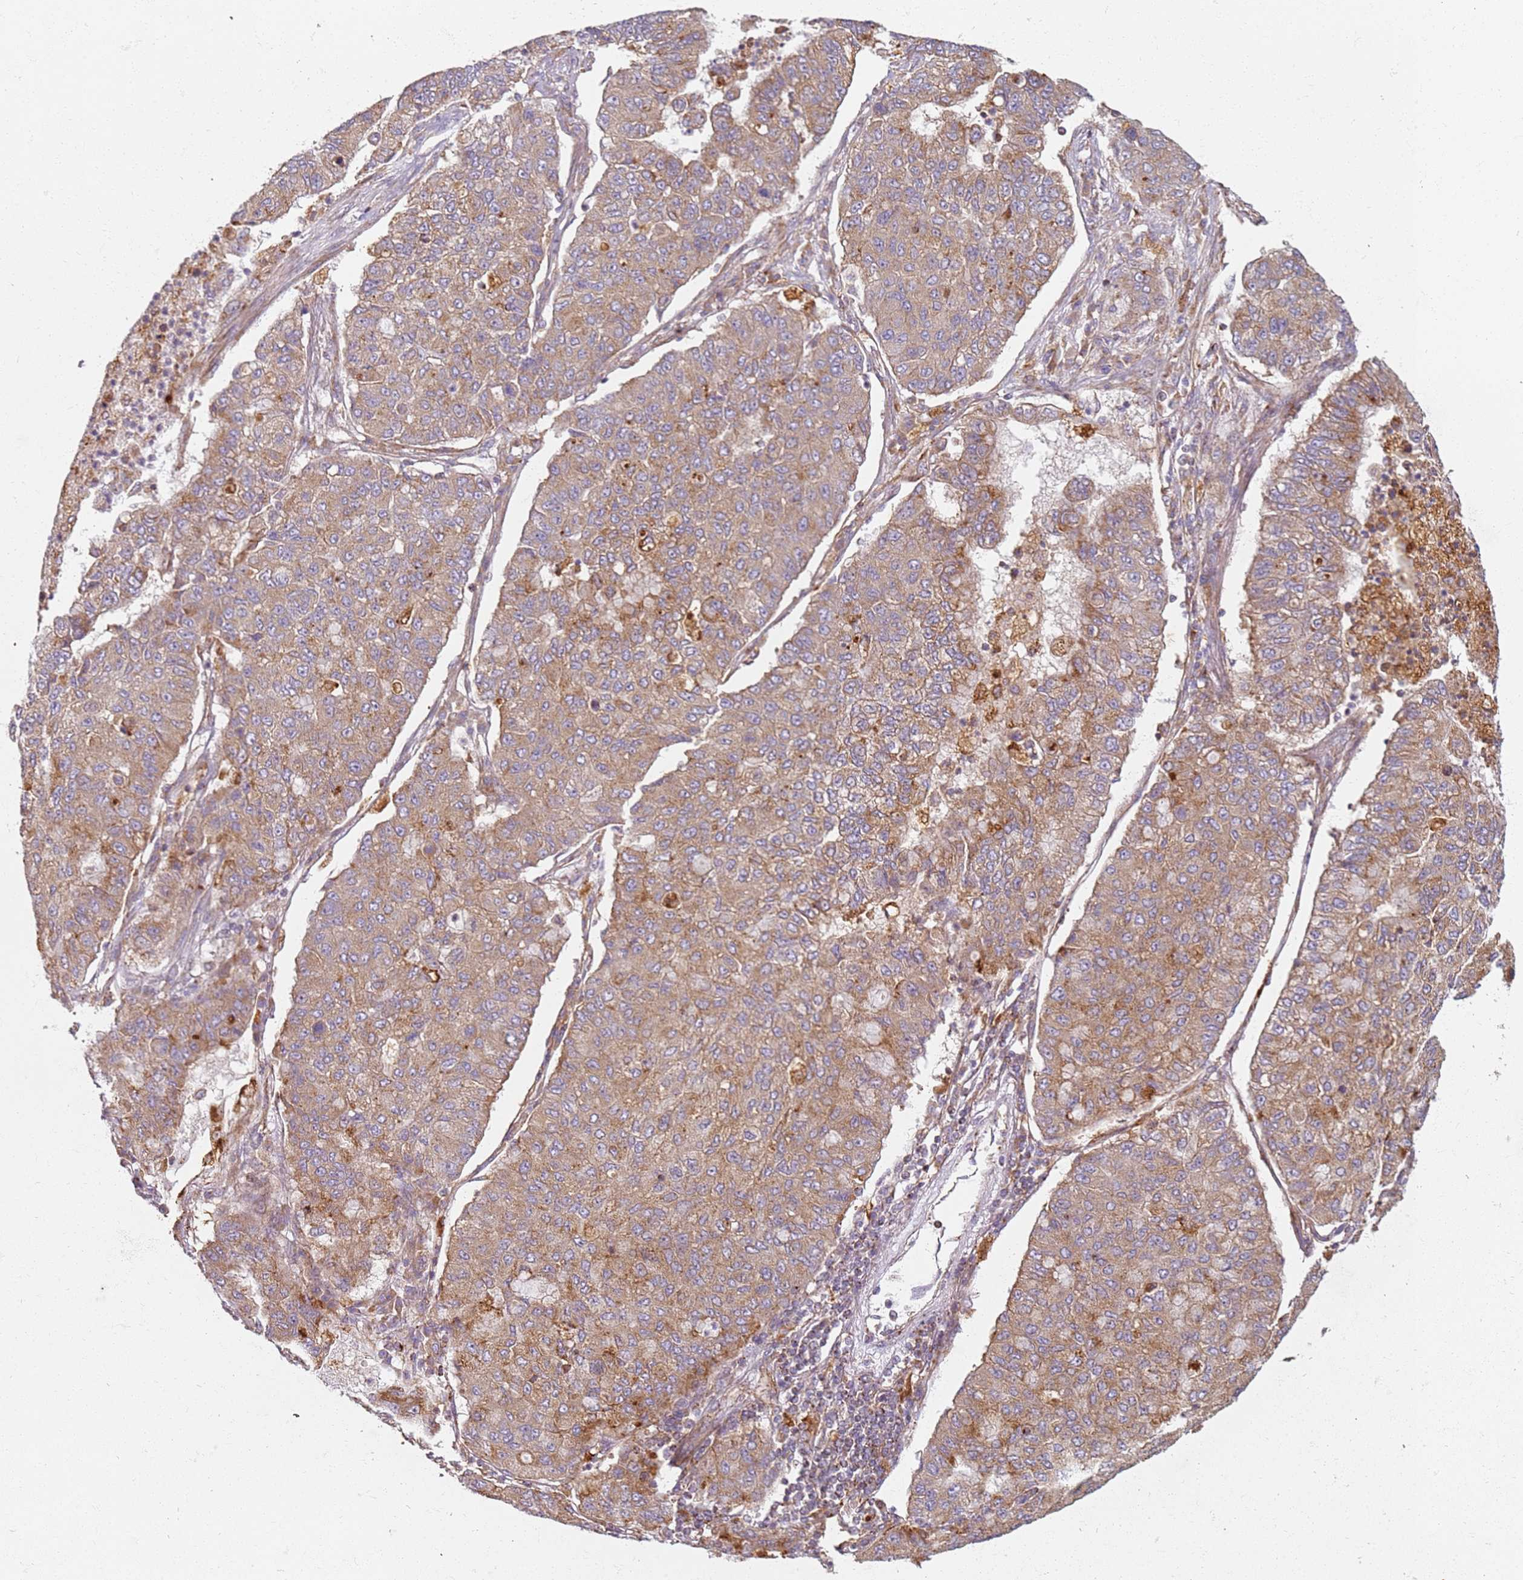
{"staining": {"intensity": "moderate", "quantity": ">75%", "location": "cytoplasmic/membranous"}, "tissue": "lung cancer", "cell_type": "Tumor cells", "image_type": "cancer", "snomed": [{"axis": "morphology", "description": "Squamous cell carcinoma, NOS"}, {"axis": "topography", "description": "Lung"}], "caption": "High-power microscopy captured an immunohistochemistry photomicrograph of lung squamous cell carcinoma, revealing moderate cytoplasmic/membranous staining in approximately >75% of tumor cells.", "gene": "PROKR2", "patient": {"sex": "male", "age": 74}}